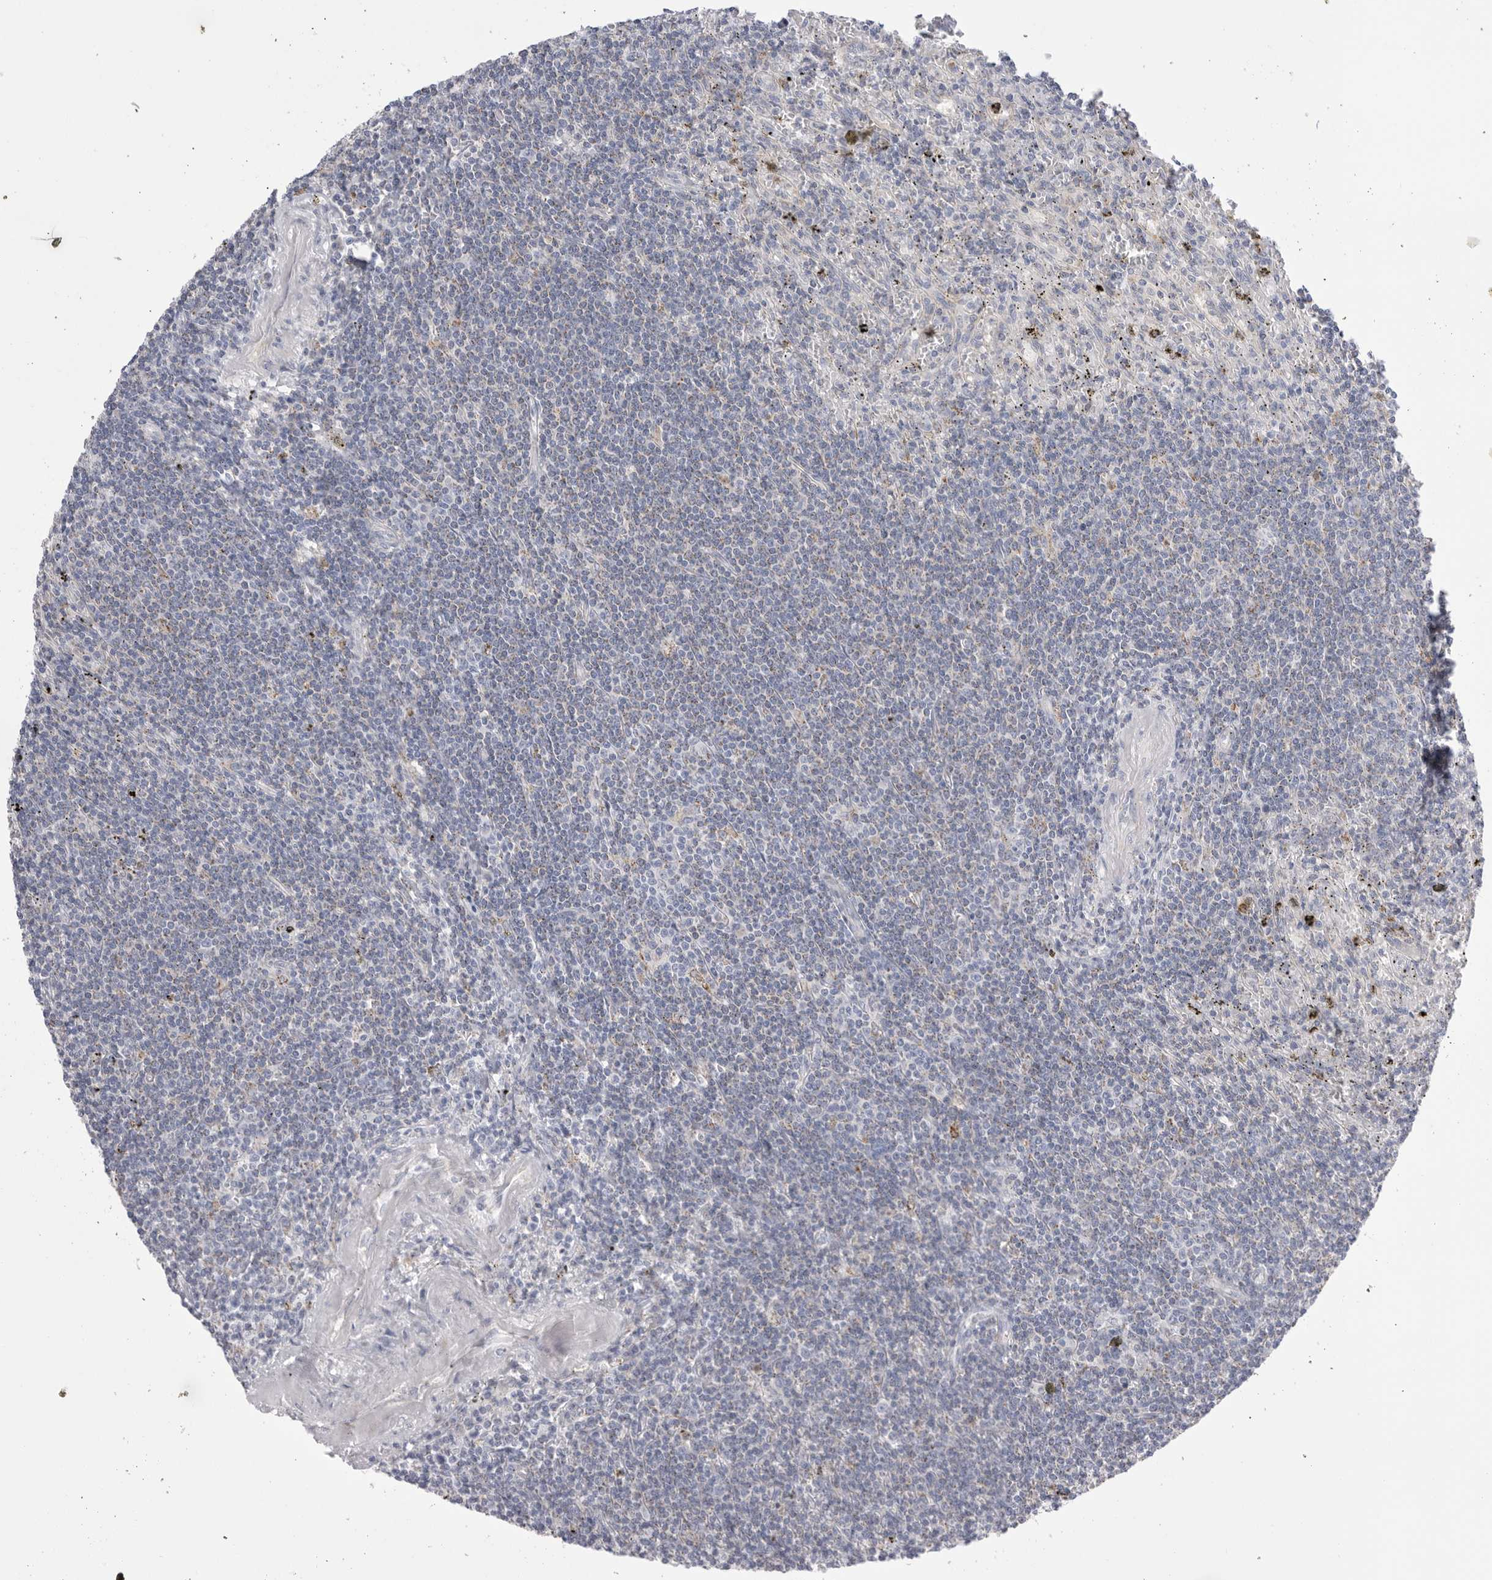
{"staining": {"intensity": "negative", "quantity": "none", "location": "none"}, "tissue": "lymphoma", "cell_type": "Tumor cells", "image_type": "cancer", "snomed": [{"axis": "morphology", "description": "Malignant lymphoma, non-Hodgkin's type, Low grade"}, {"axis": "topography", "description": "Spleen"}], "caption": "Lymphoma was stained to show a protein in brown. There is no significant positivity in tumor cells. (DAB immunohistochemistry (IHC) with hematoxylin counter stain).", "gene": "CCDC126", "patient": {"sex": "male", "age": 76}}